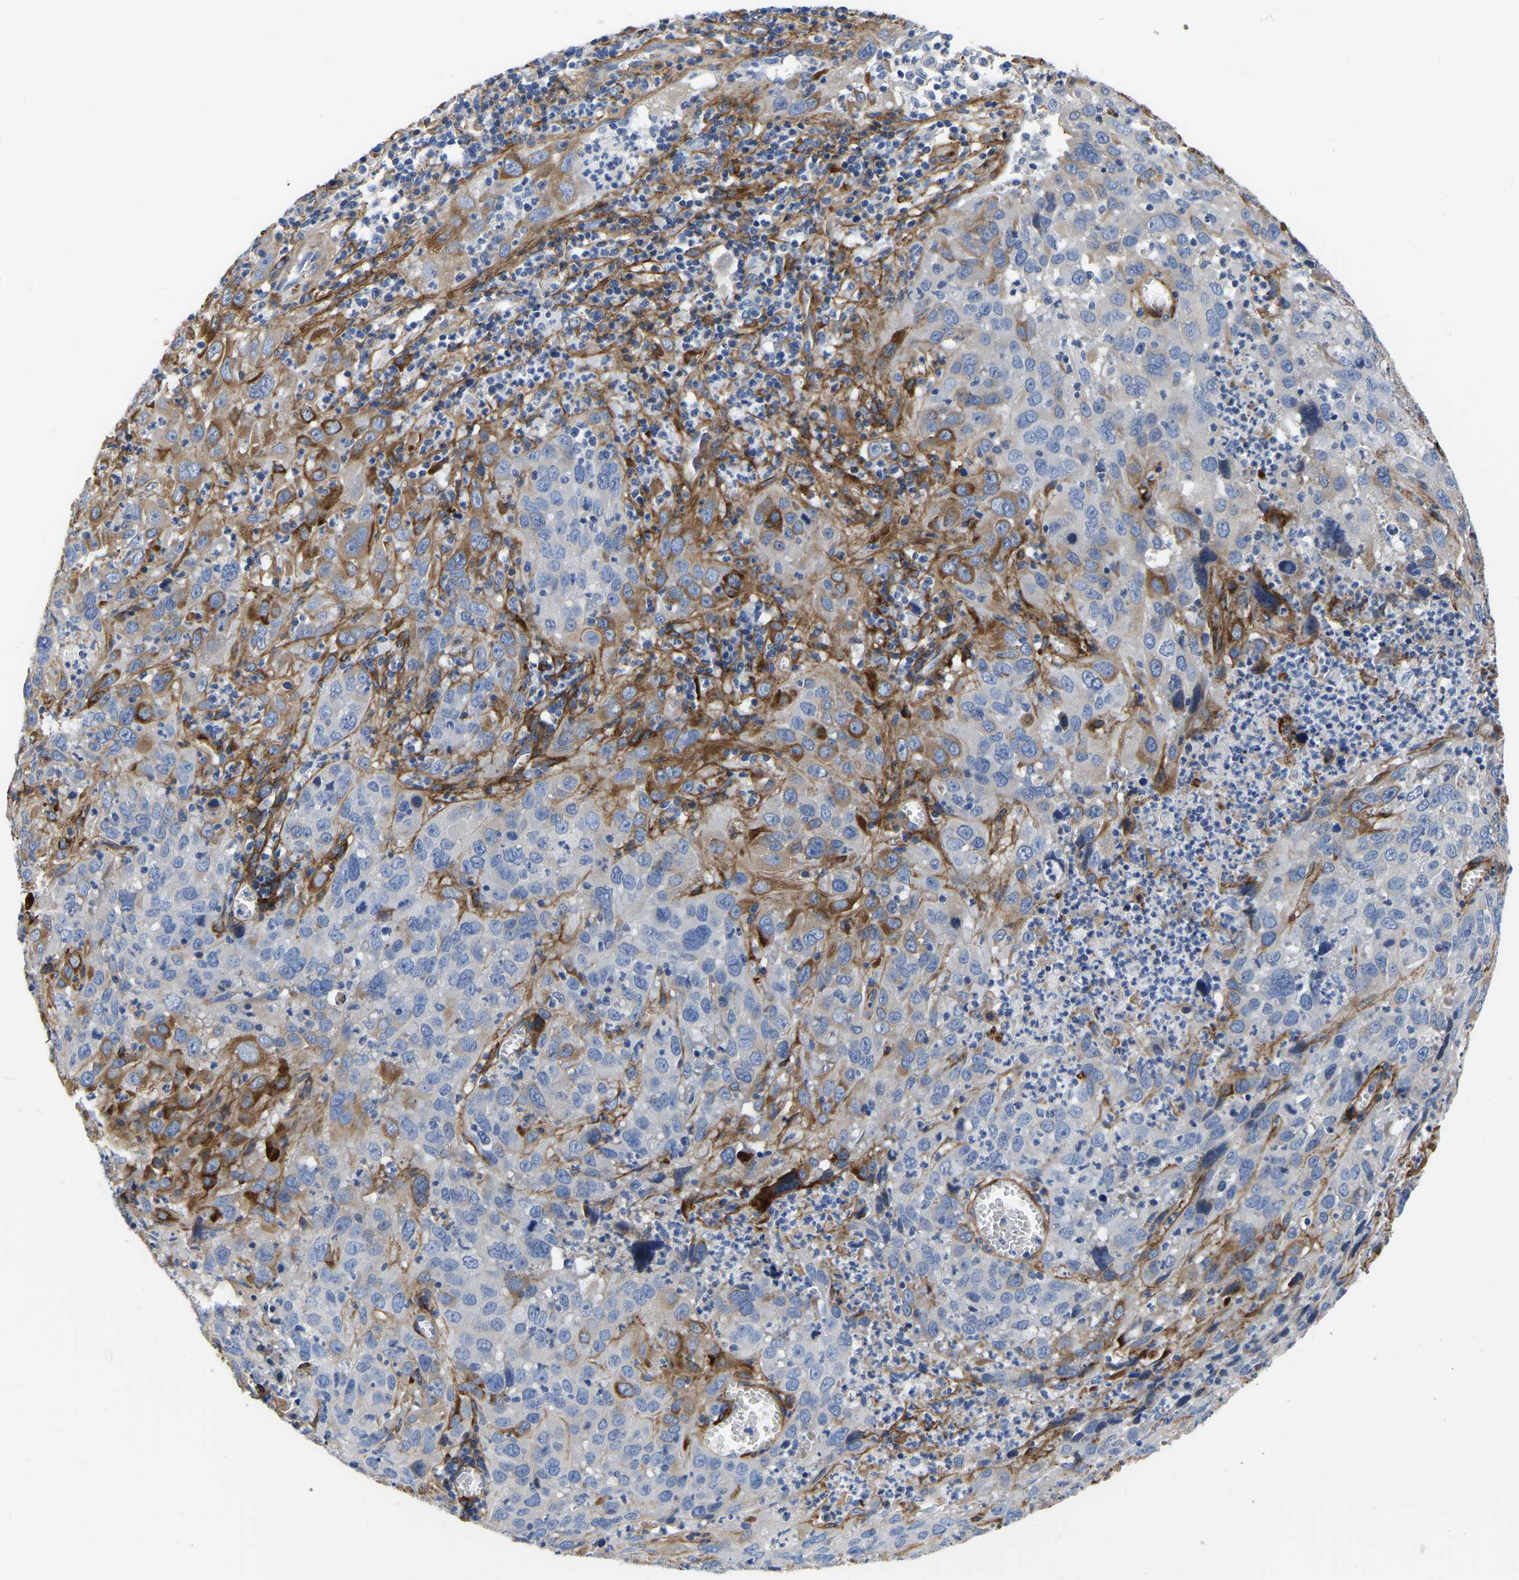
{"staining": {"intensity": "moderate", "quantity": "<25%", "location": "cytoplasmic/membranous"}, "tissue": "cervical cancer", "cell_type": "Tumor cells", "image_type": "cancer", "snomed": [{"axis": "morphology", "description": "Squamous cell carcinoma, NOS"}, {"axis": "topography", "description": "Cervix"}], "caption": "The photomicrograph shows immunohistochemical staining of cervical cancer. There is moderate cytoplasmic/membranous staining is present in about <25% of tumor cells.", "gene": "COL6A1", "patient": {"sex": "female", "age": 32}}